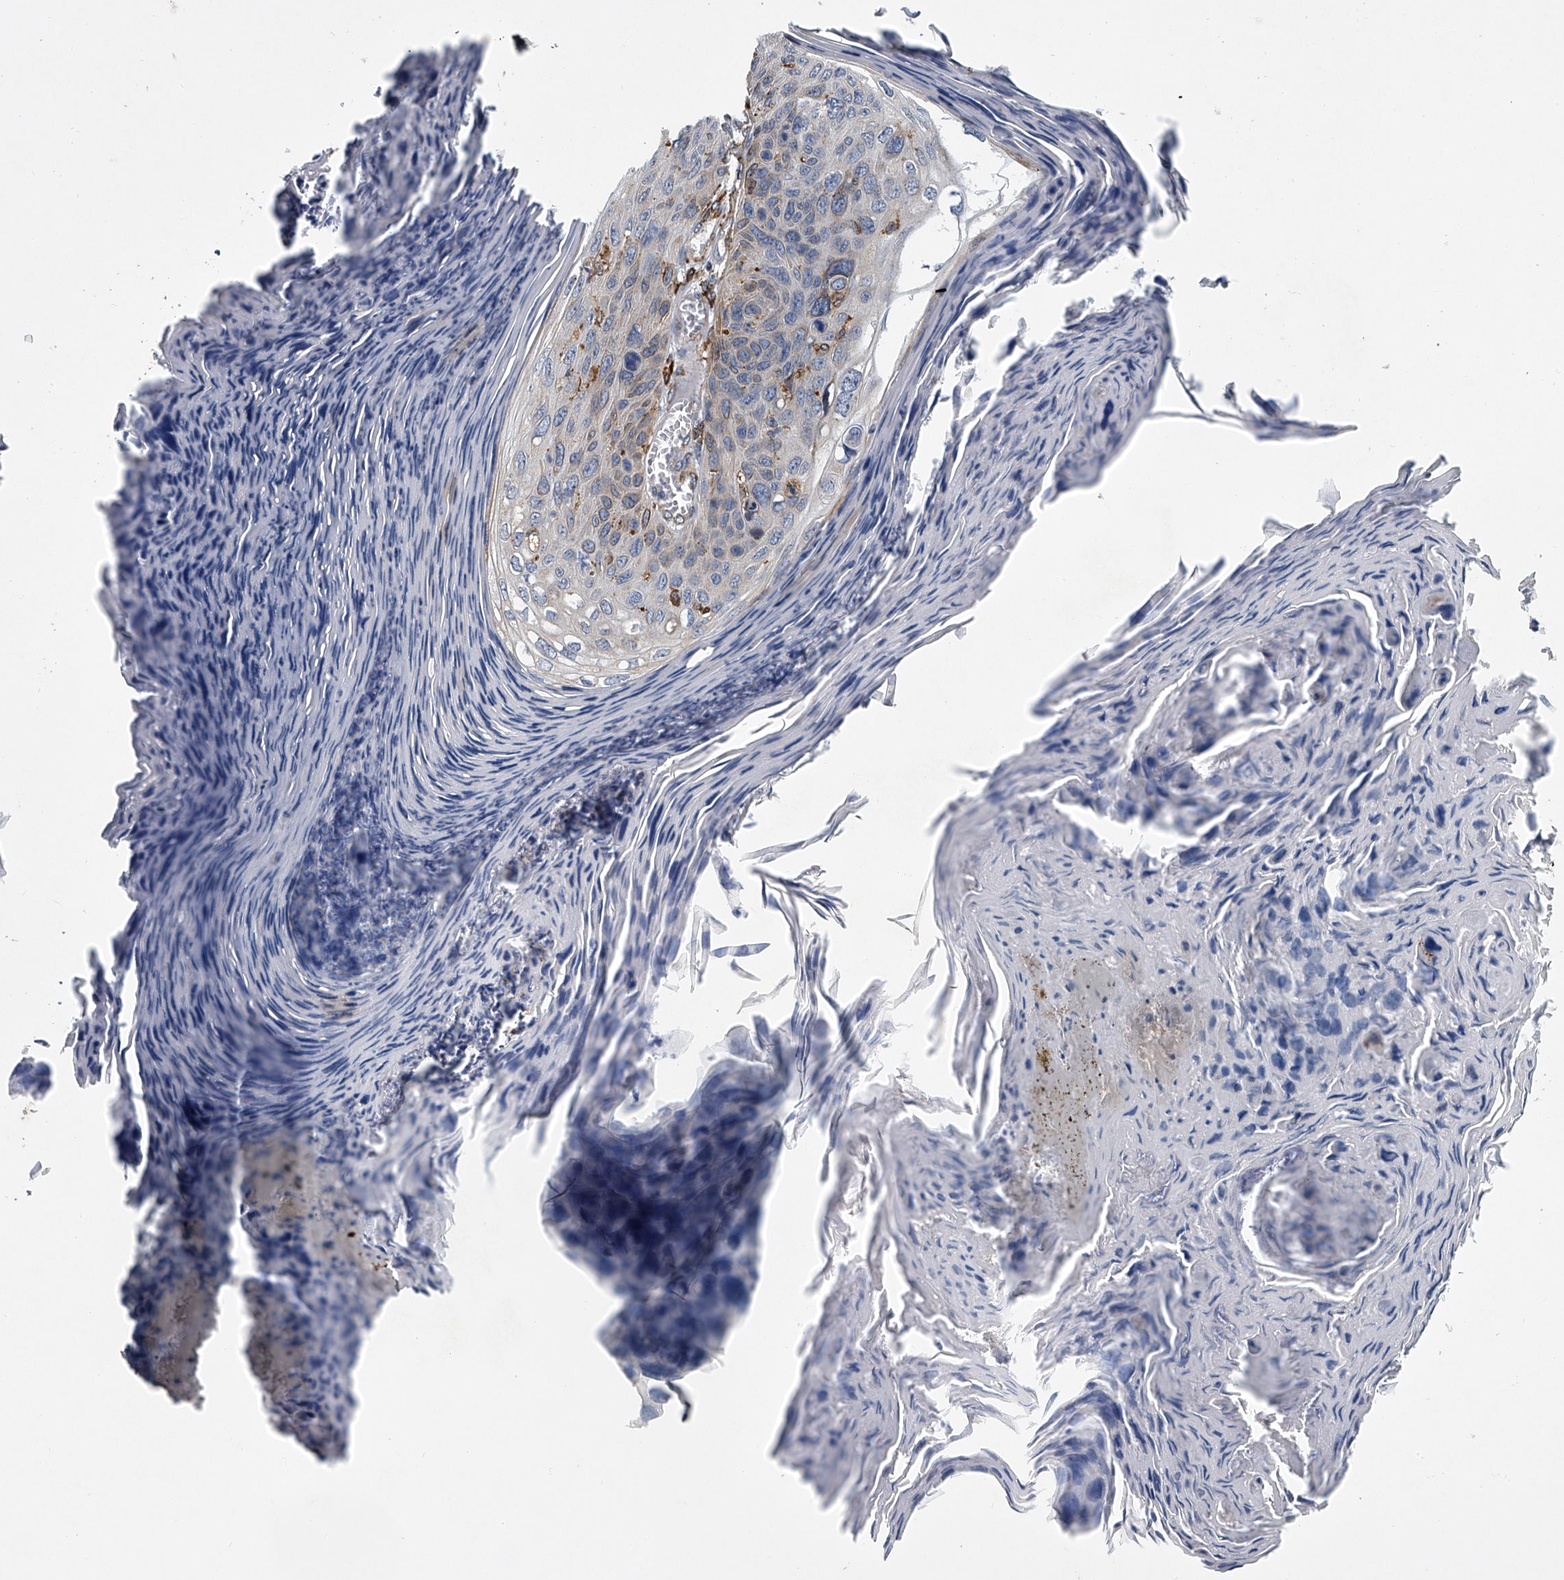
{"staining": {"intensity": "weak", "quantity": "<25%", "location": "cytoplasmic/membranous"}, "tissue": "skin cancer", "cell_type": "Tumor cells", "image_type": "cancer", "snomed": [{"axis": "morphology", "description": "Squamous cell carcinoma, NOS"}, {"axis": "topography", "description": "Skin"}], "caption": "This is a photomicrograph of immunohistochemistry (IHC) staining of skin cancer (squamous cell carcinoma), which shows no expression in tumor cells.", "gene": "TMEM63C", "patient": {"sex": "female", "age": 90}}